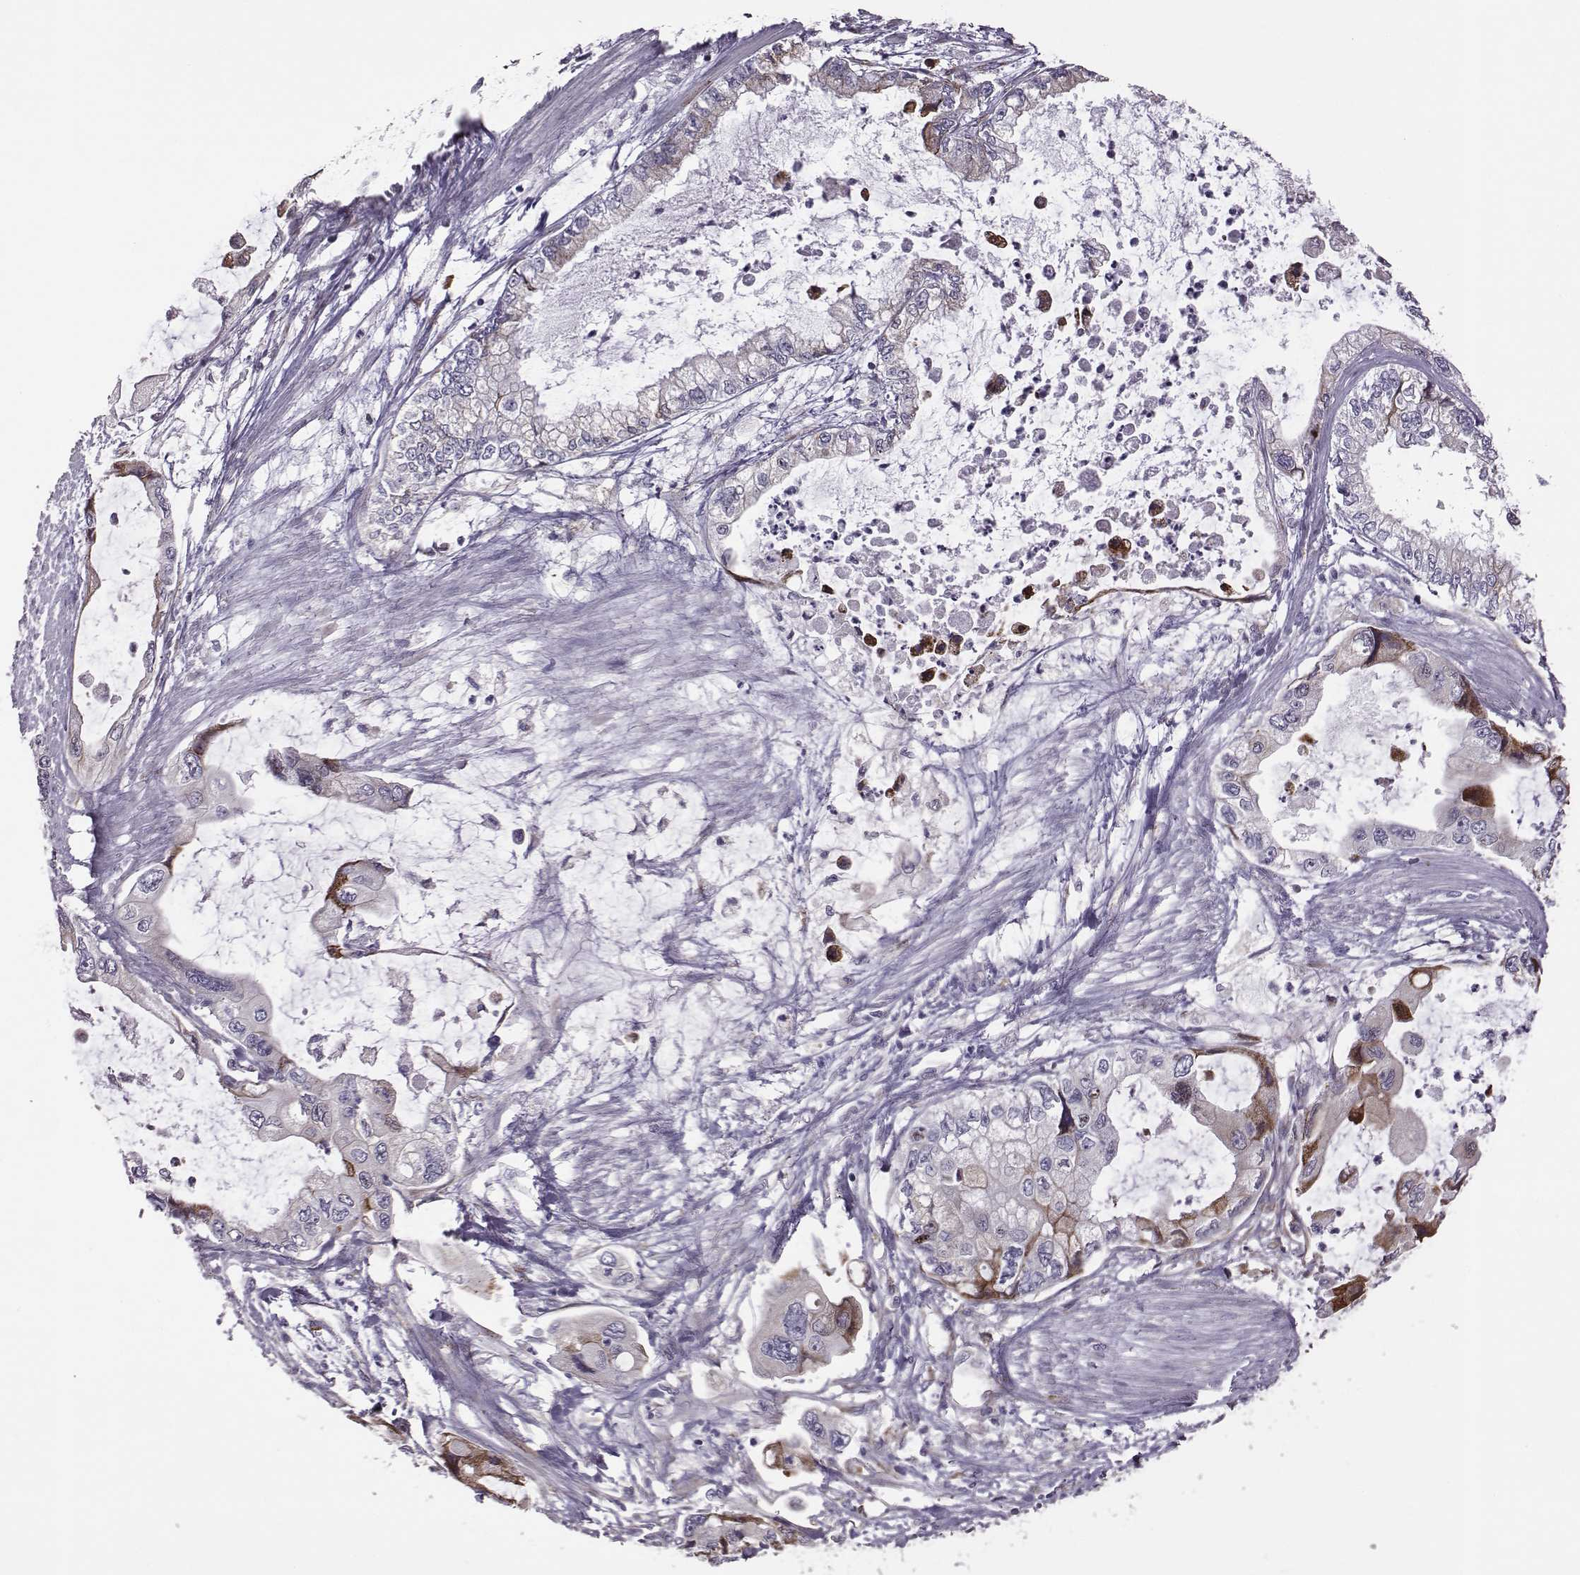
{"staining": {"intensity": "moderate", "quantity": "<25%", "location": "cytoplasmic/membranous"}, "tissue": "stomach cancer", "cell_type": "Tumor cells", "image_type": "cancer", "snomed": [{"axis": "morphology", "description": "Adenocarcinoma, NOS"}, {"axis": "topography", "description": "Pancreas"}, {"axis": "topography", "description": "Stomach, upper"}, {"axis": "topography", "description": "Stomach"}], "caption": "Human stomach cancer (adenocarcinoma) stained with a brown dye displays moderate cytoplasmic/membranous positive staining in about <25% of tumor cells.", "gene": "SELENOI", "patient": {"sex": "male", "age": 77}}